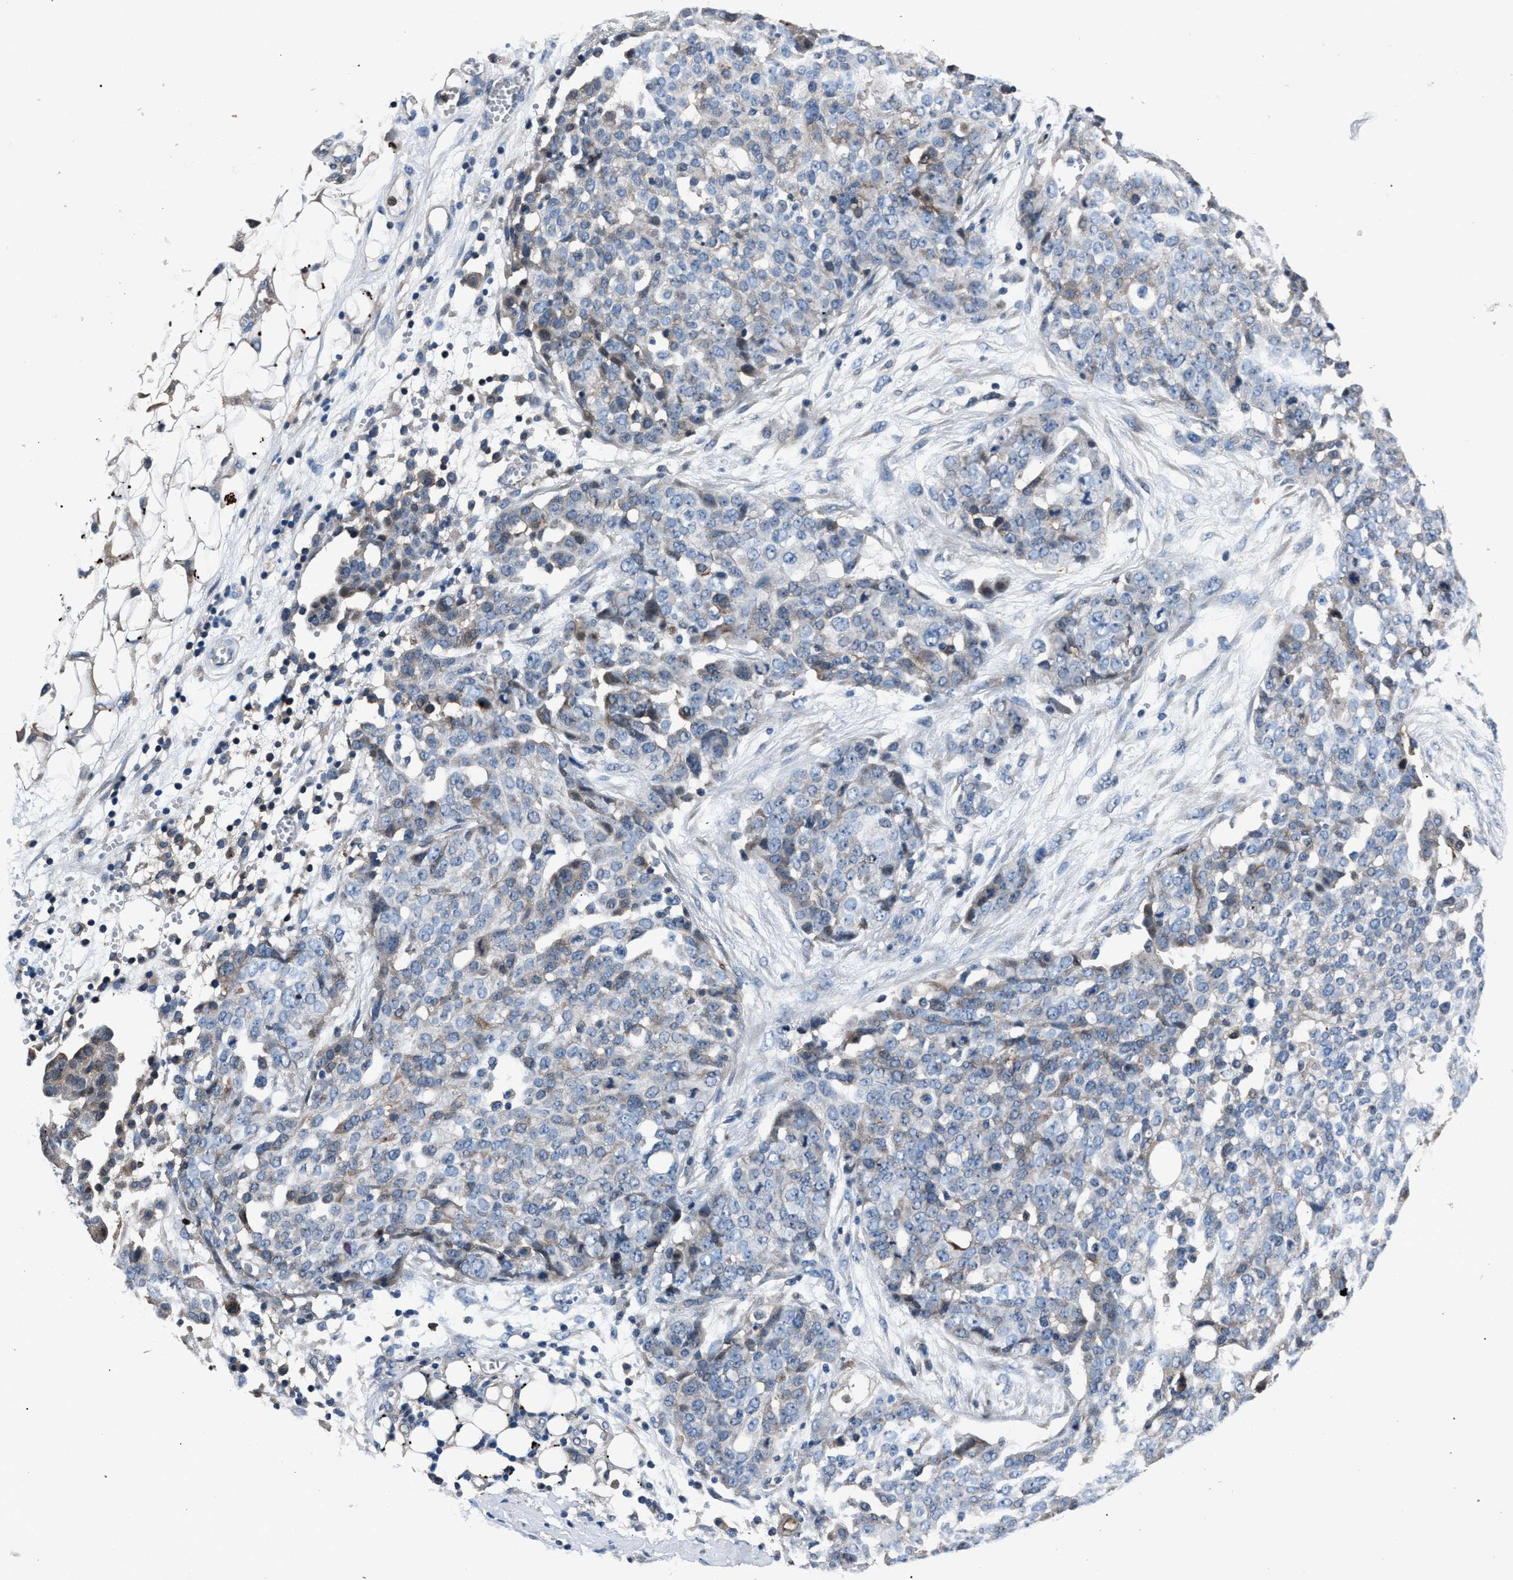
{"staining": {"intensity": "negative", "quantity": "none", "location": "none"}, "tissue": "ovarian cancer", "cell_type": "Tumor cells", "image_type": "cancer", "snomed": [{"axis": "morphology", "description": "Cystadenocarcinoma, serous, NOS"}, {"axis": "topography", "description": "Soft tissue"}, {"axis": "topography", "description": "Ovary"}], "caption": "Immunohistochemistry (IHC) of ovarian cancer (serous cystadenocarcinoma) exhibits no staining in tumor cells.", "gene": "MFSD11", "patient": {"sex": "female", "age": 57}}